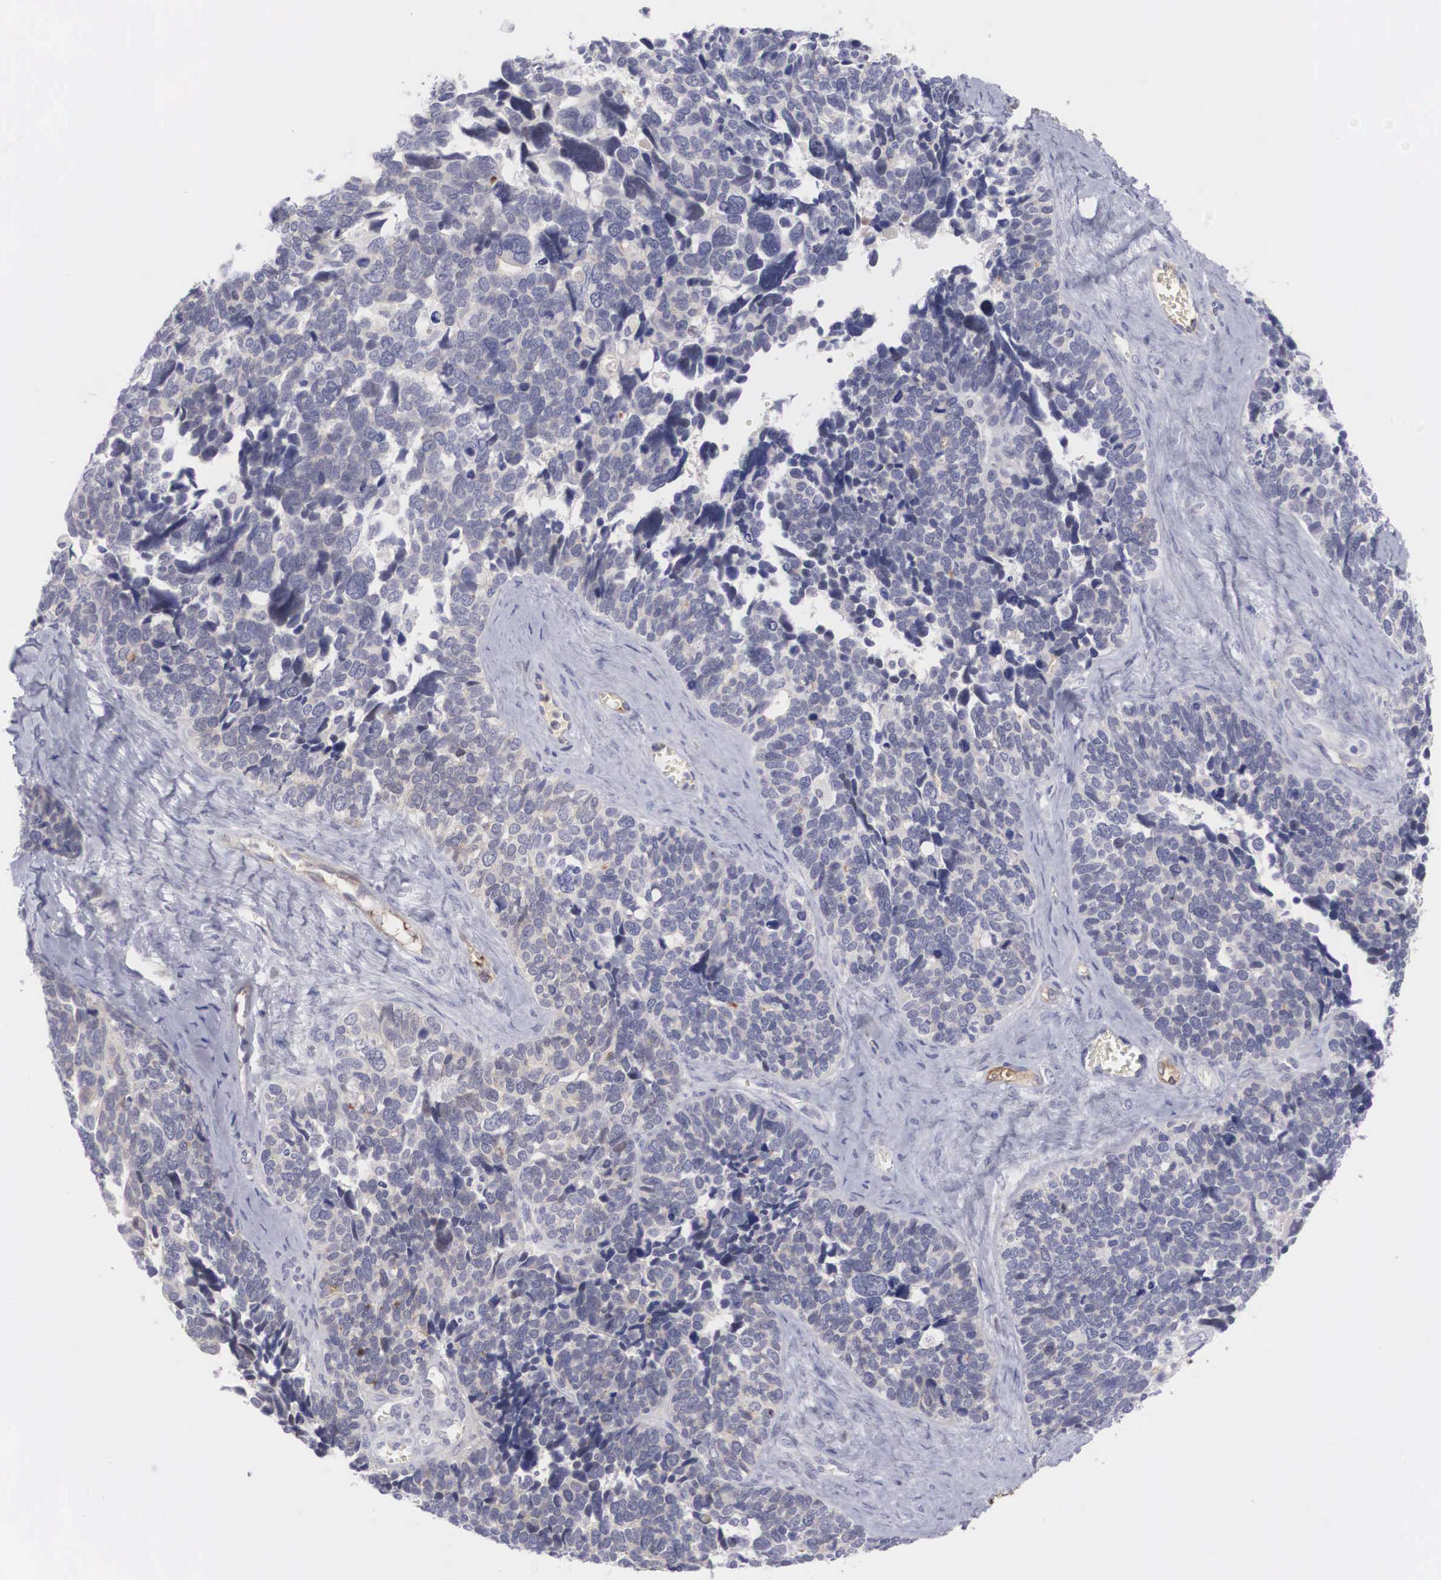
{"staining": {"intensity": "negative", "quantity": "none", "location": "none"}, "tissue": "ovarian cancer", "cell_type": "Tumor cells", "image_type": "cancer", "snomed": [{"axis": "morphology", "description": "Cystadenocarcinoma, serous, NOS"}, {"axis": "topography", "description": "Ovary"}], "caption": "Ovarian cancer (serous cystadenocarcinoma) stained for a protein using IHC displays no staining tumor cells.", "gene": "RBPJ", "patient": {"sex": "female", "age": 77}}